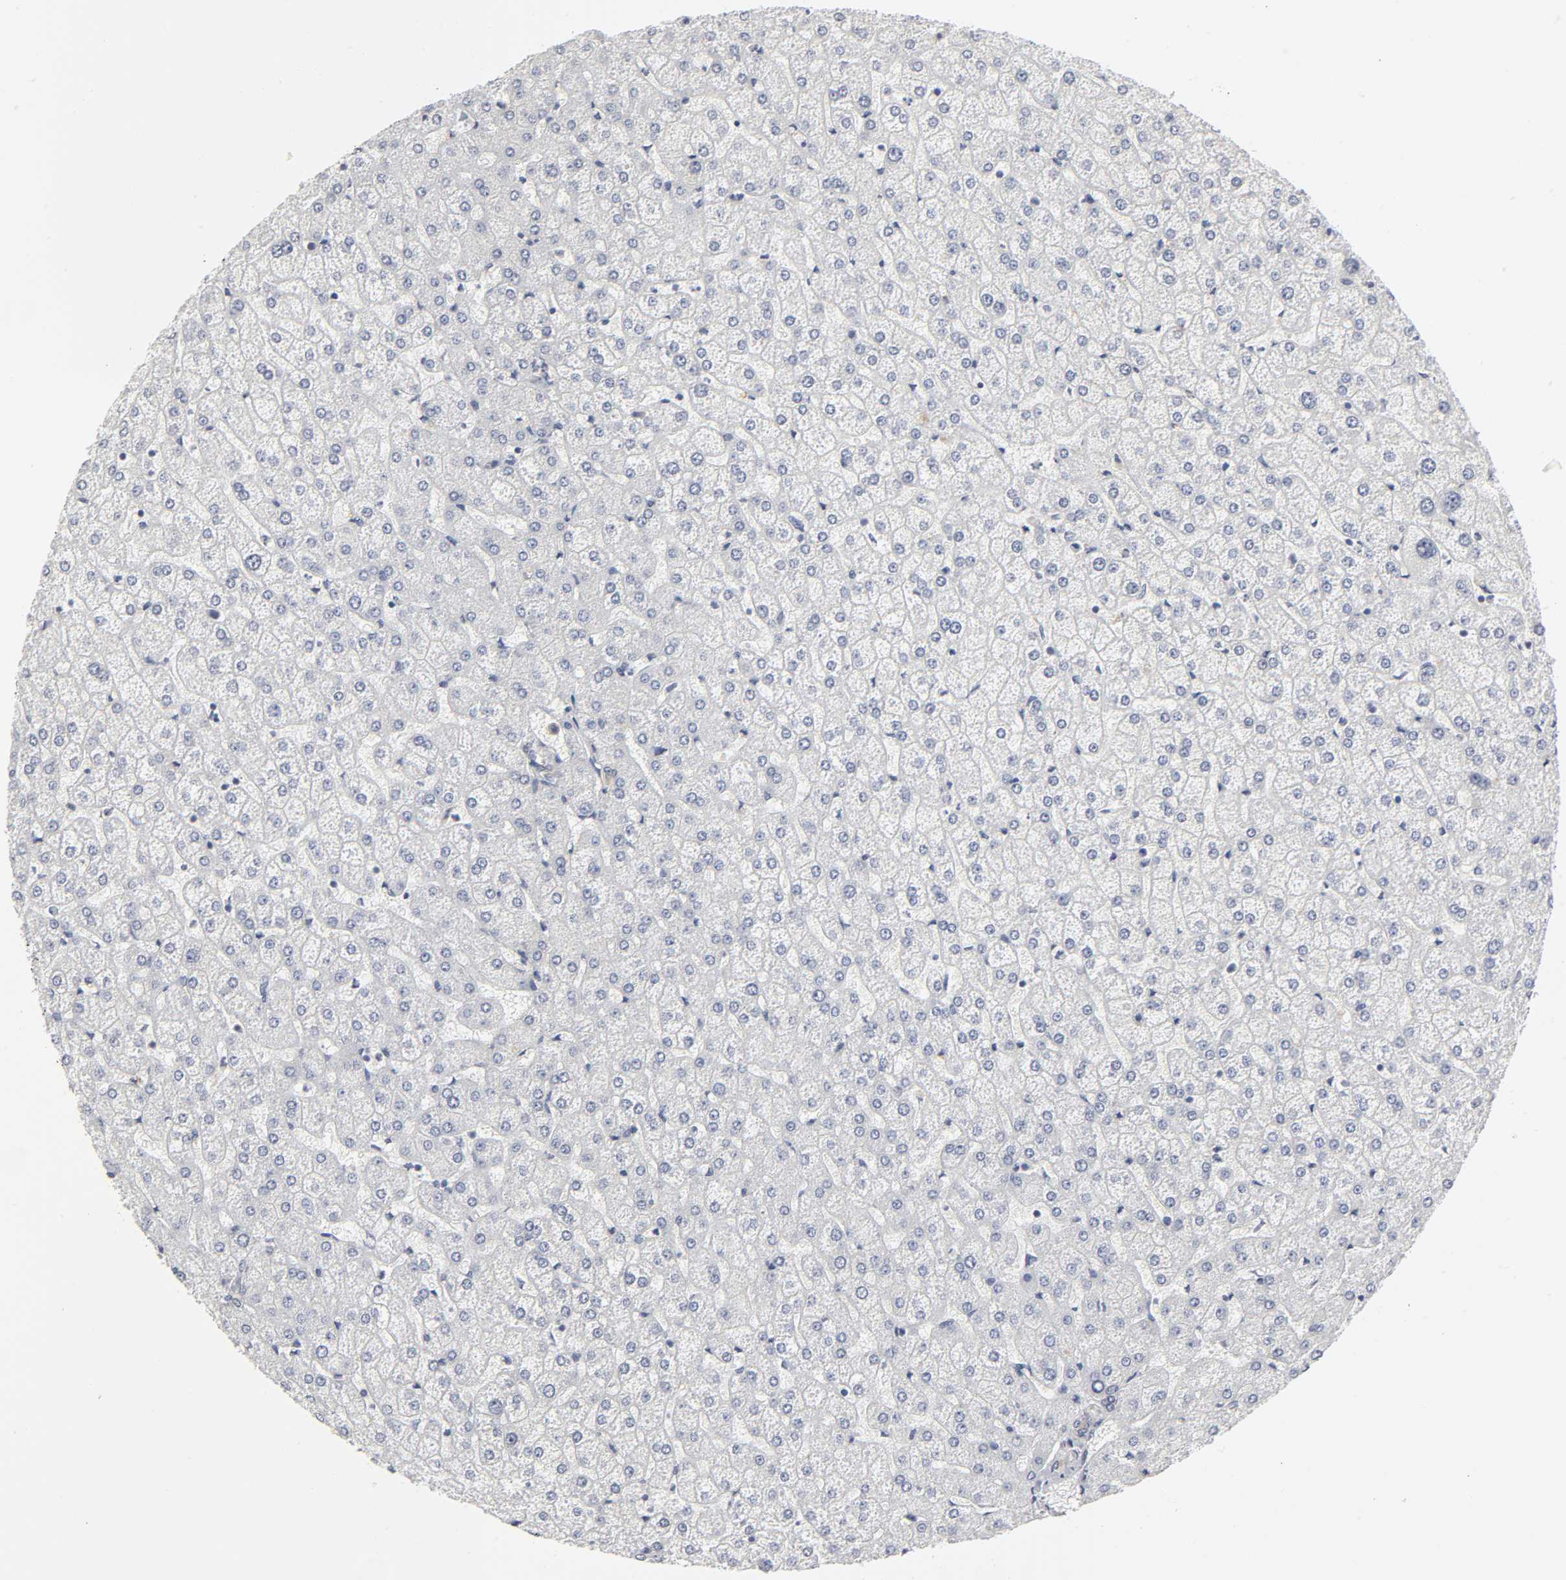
{"staining": {"intensity": "weak", "quantity": ">75%", "location": "cytoplasmic/membranous"}, "tissue": "liver", "cell_type": "Cholangiocytes", "image_type": "normal", "snomed": [{"axis": "morphology", "description": "Normal tissue, NOS"}, {"axis": "topography", "description": "Liver"}], "caption": "Liver stained with a brown dye exhibits weak cytoplasmic/membranous positive positivity in about >75% of cholangiocytes.", "gene": "PDLIM3", "patient": {"sex": "female", "age": 32}}